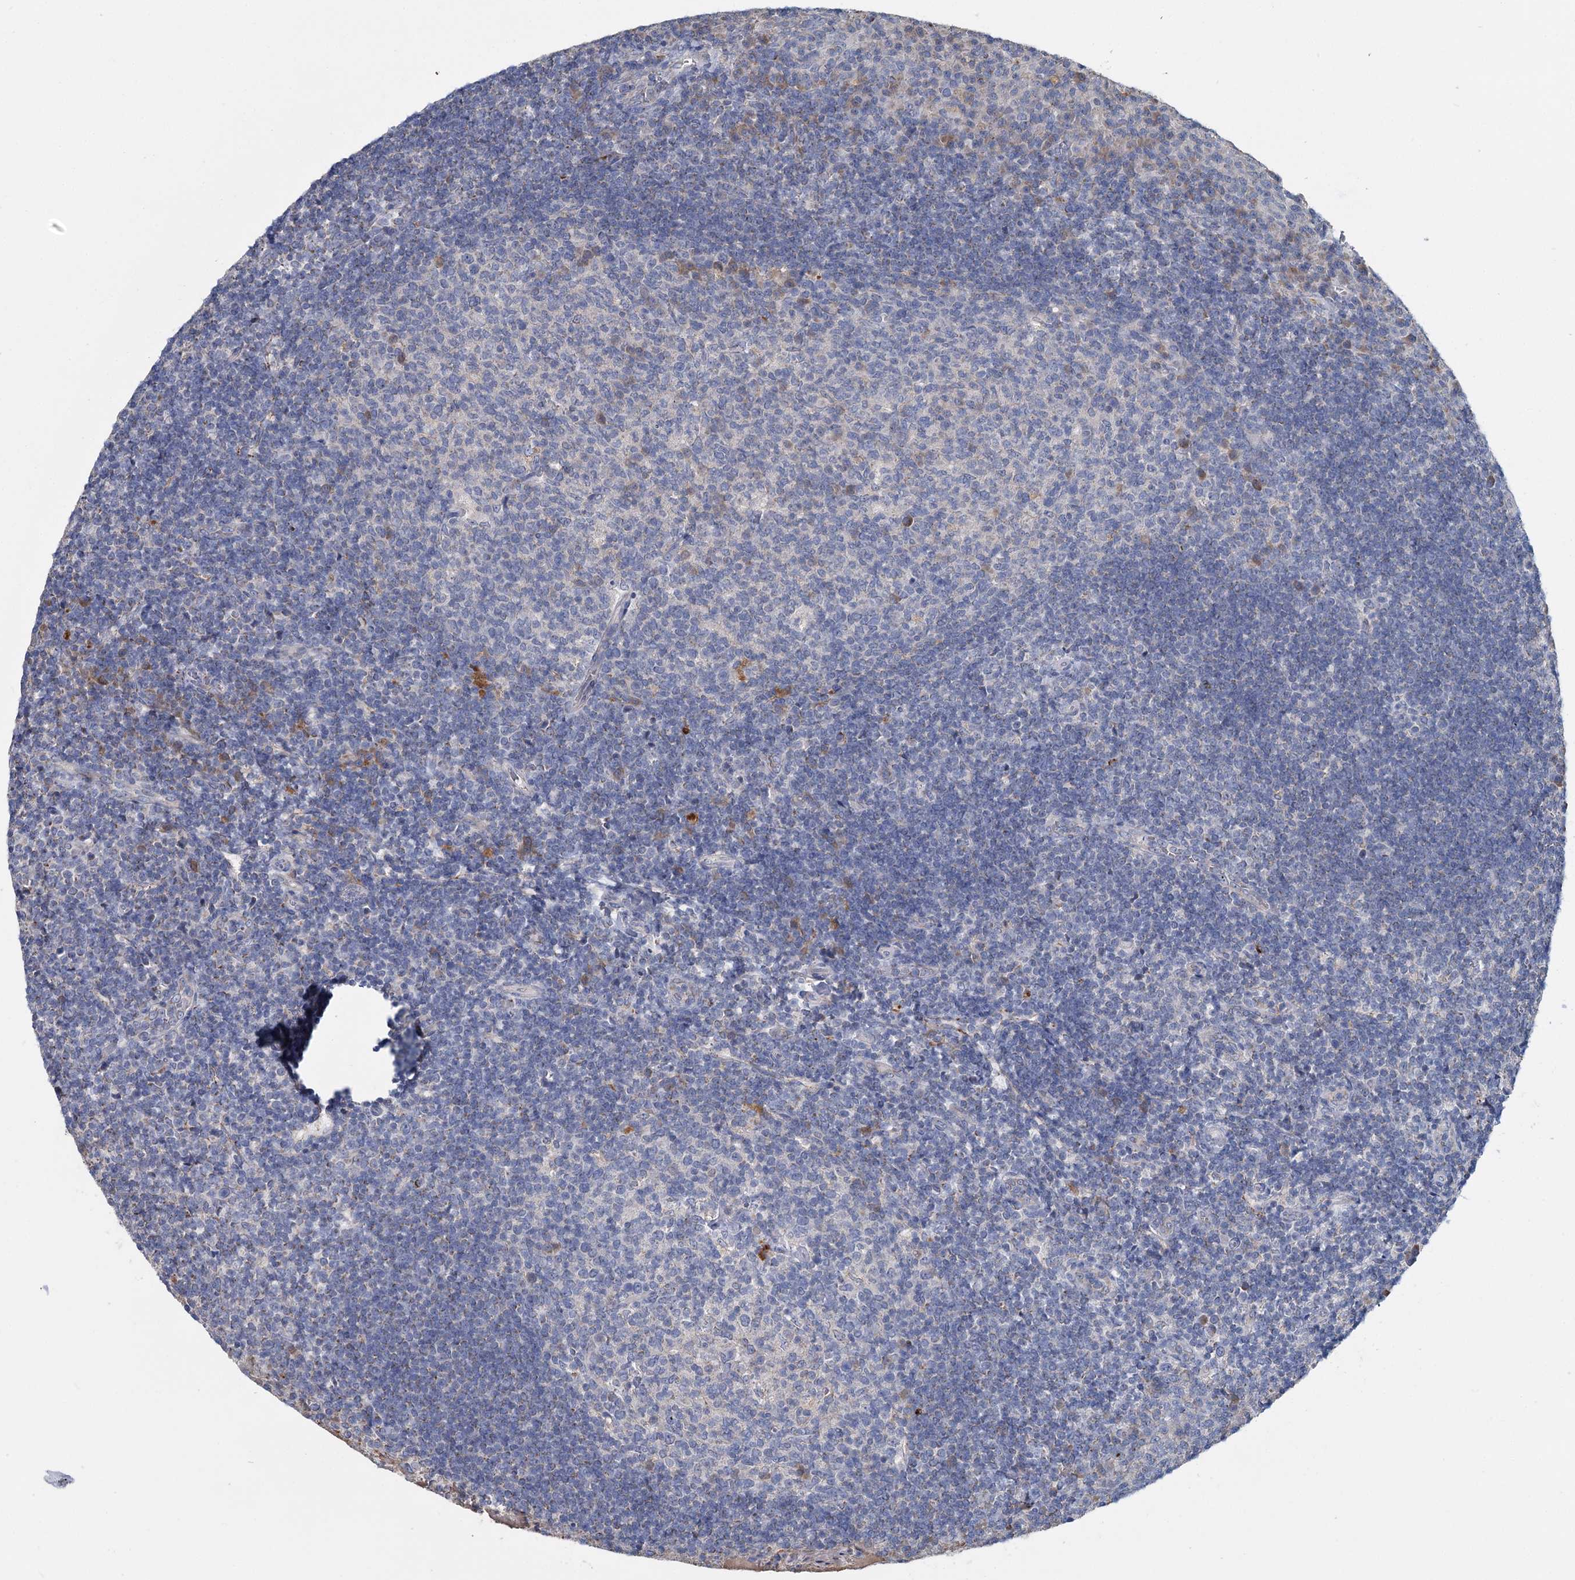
{"staining": {"intensity": "negative", "quantity": "none", "location": "none"}, "tissue": "tonsil", "cell_type": "Germinal center cells", "image_type": "normal", "snomed": [{"axis": "morphology", "description": "Normal tissue, NOS"}, {"axis": "topography", "description": "Tonsil"}], "caption": "Tonsil was stained to show a protein in brown. There is no significant expression in germinal center cells. (Brightfield microscopy of DAB immunohistochemistry at high magnification).", "gene": "ANKRD16", "patient": {"sex": "female", "age": 10}}